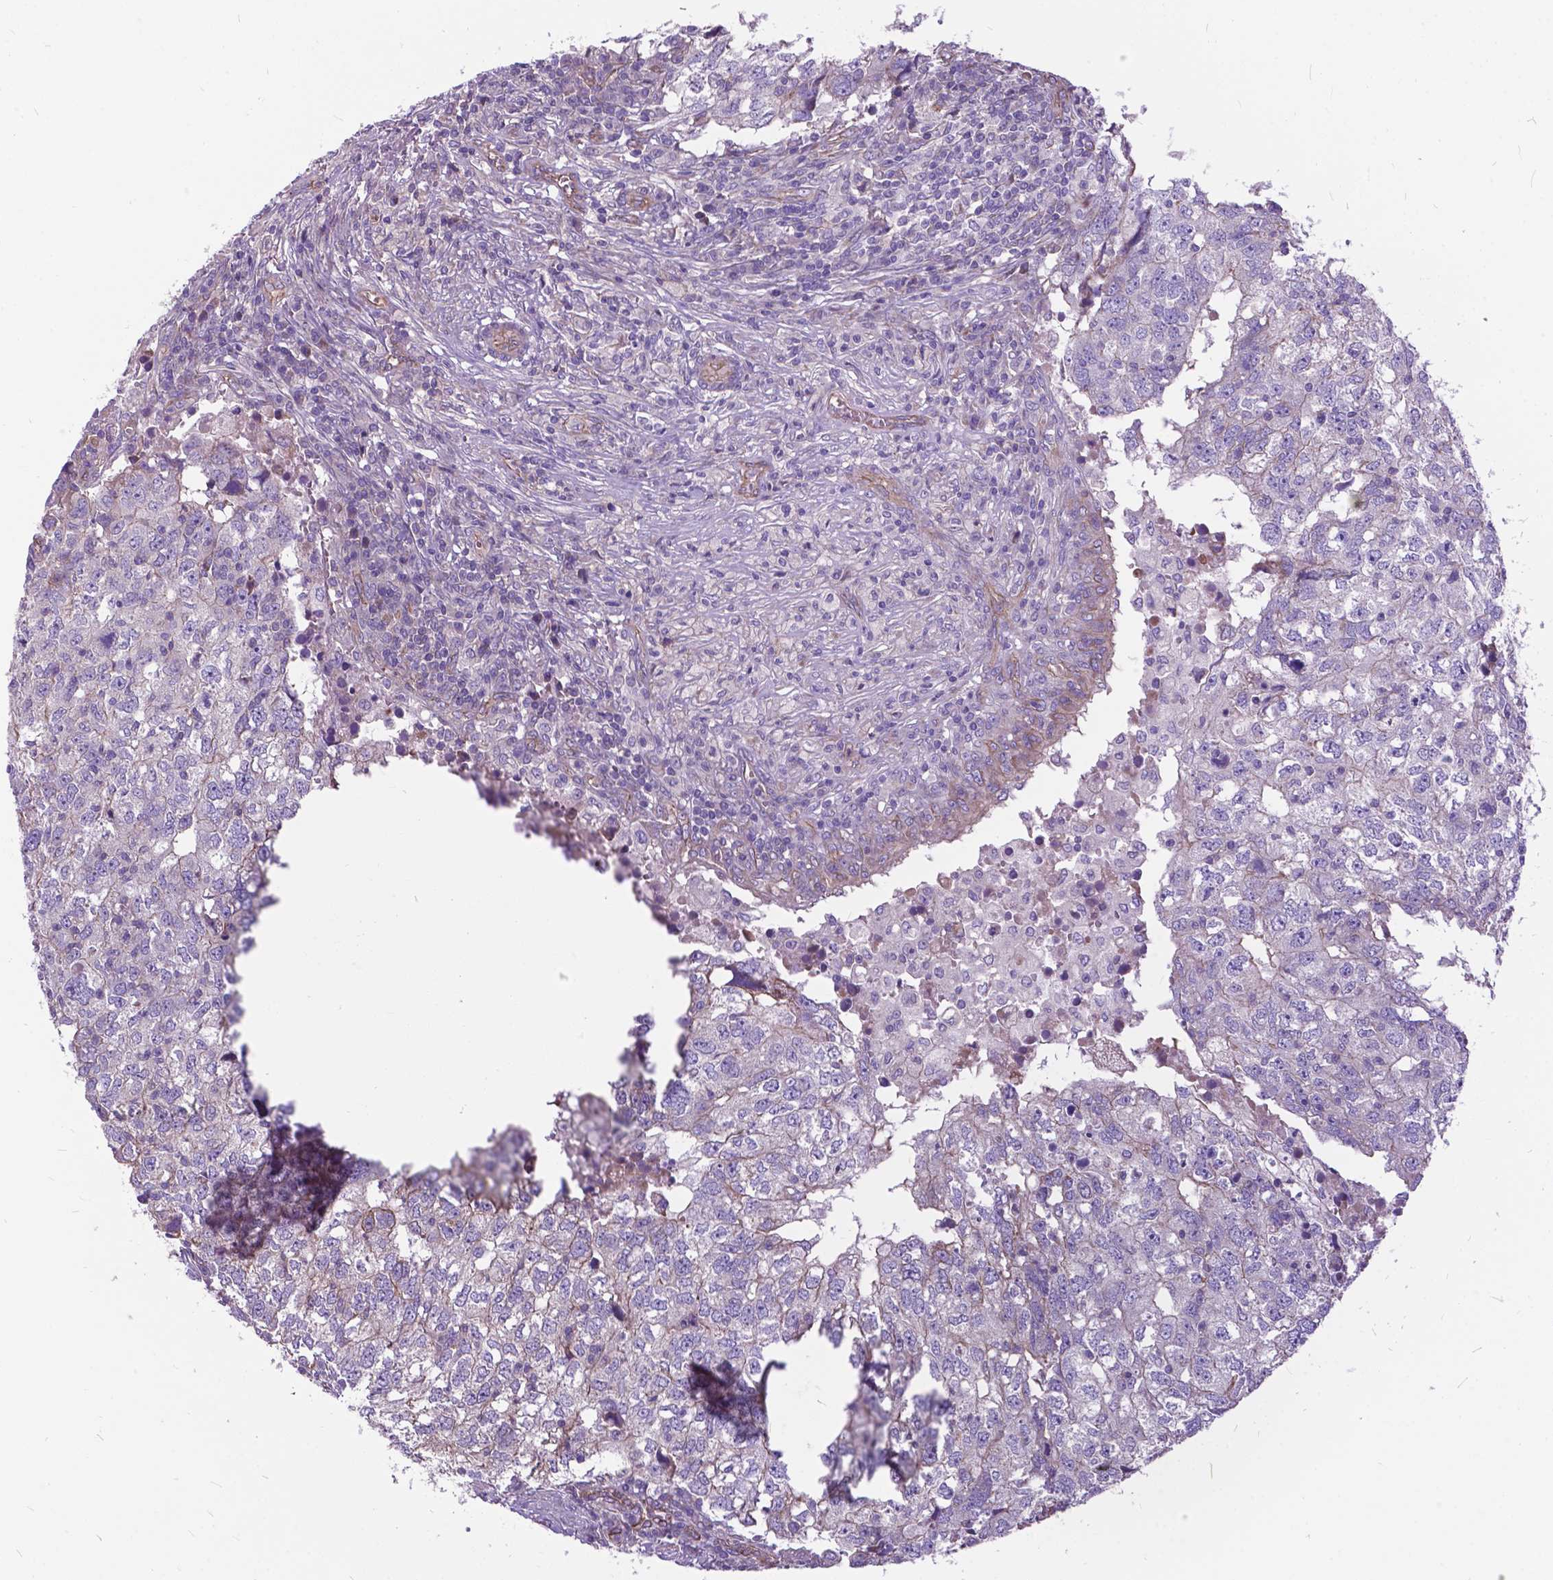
{"staining": {"intensity": "weak", "quantity": "<25%", "location": "cytoplasmic/membranous"}, "tissue": "breast cancer", "cell_type": "Tumor cells", "image_type": "cancer", "snomed": [{"axis": "morphology", "description": "Duct carcinoma"}, {"axis": "topography", "description": "Breast"}], "caption": "IHC micrograph of neoplastic tissue: breast infiltrating ductal carcinoma stained with DAB (3,3'-diaminobenzidine) shows no significant protein expression in tumor cells.", "gene": "FLT4", "patient": {"sex": "female", "age": 30}}